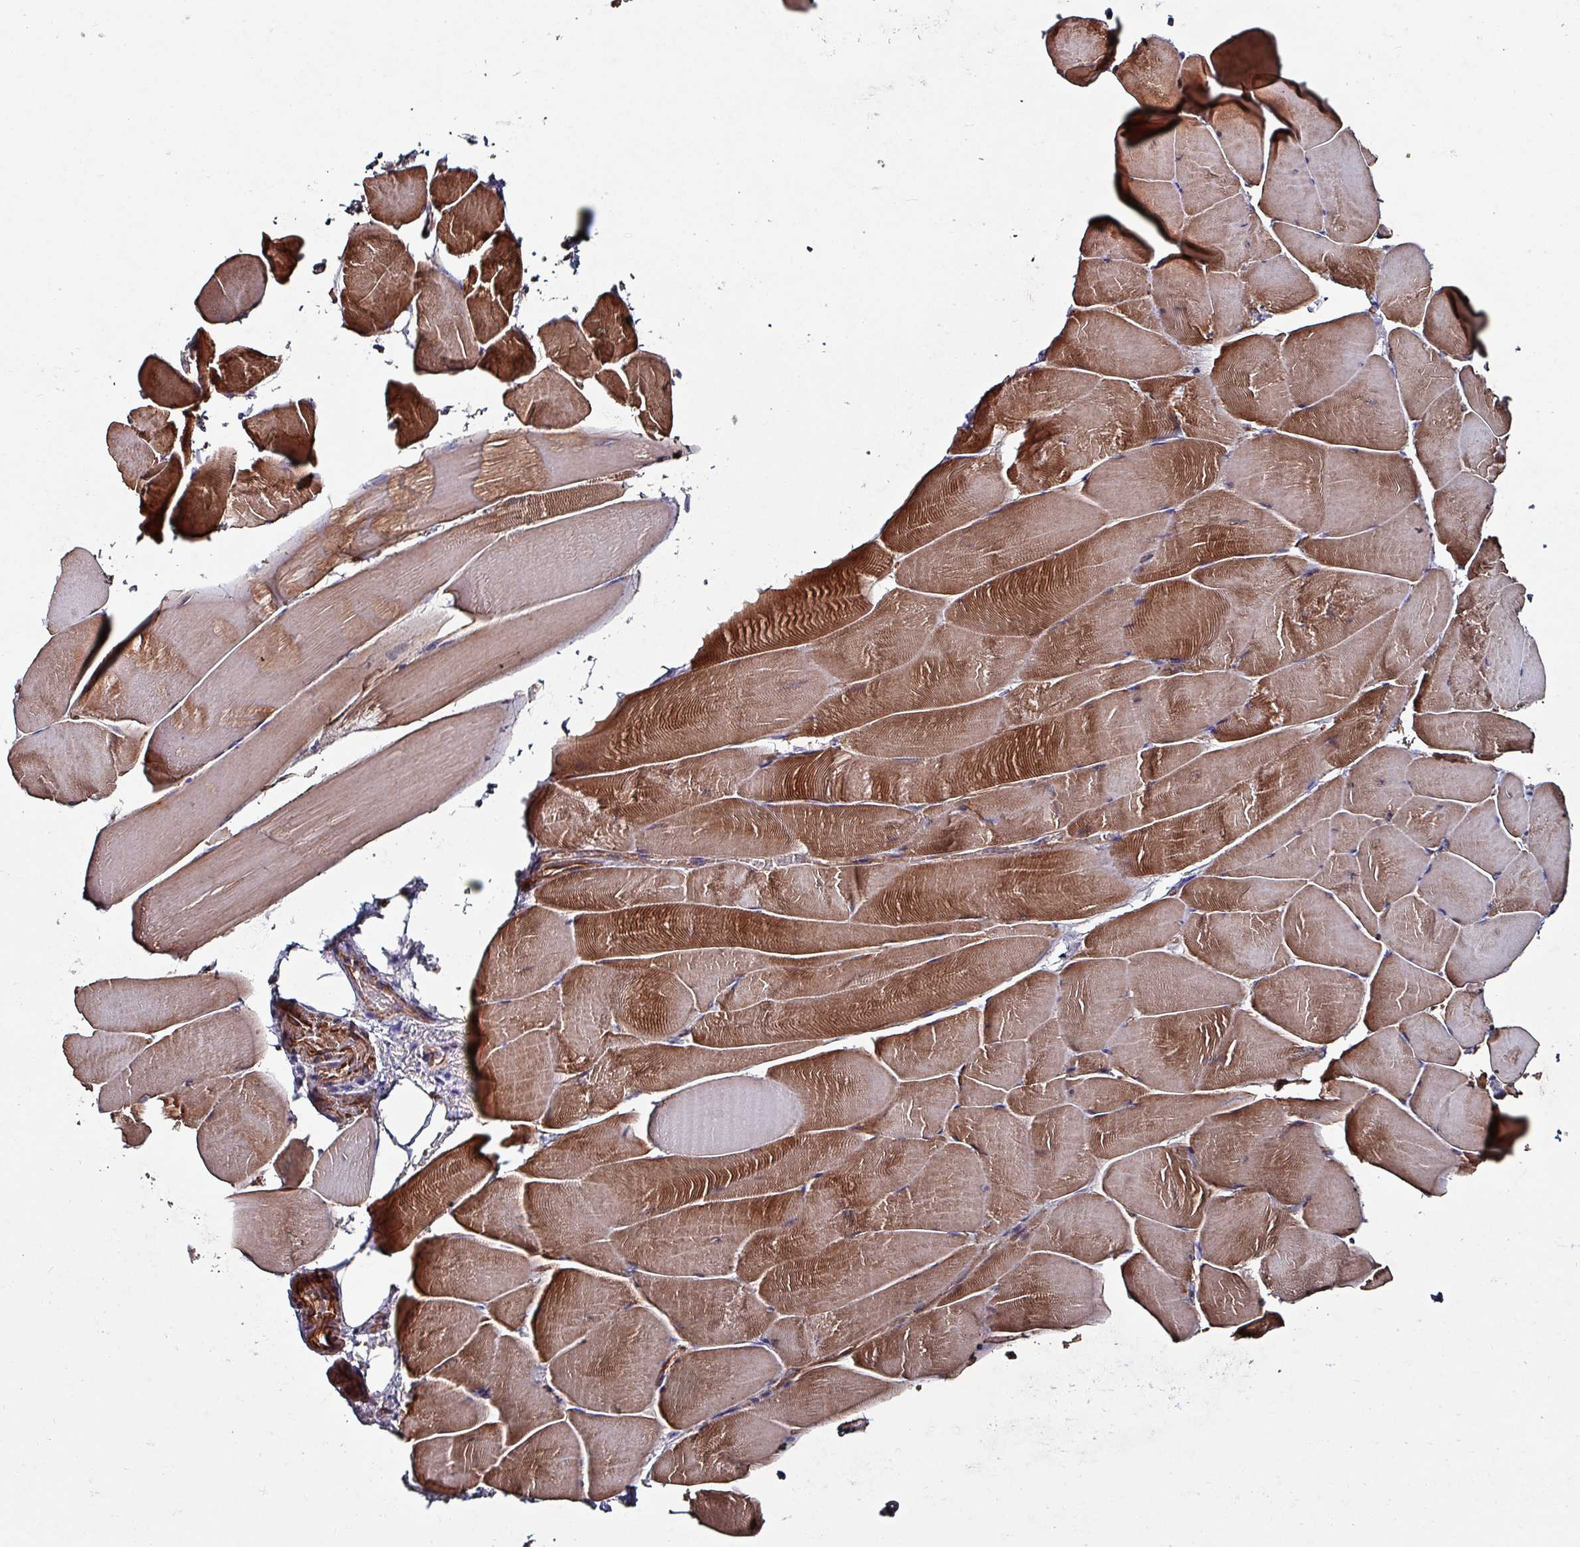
{"staining": {"intensity": "moderate", "quantity": ">75%", "location": "cytoplasmic/membranous"}, "tissue": "skeletal muscle", "cell_type": "Myocytes", "image_type": "normal", "snomed": [{"axis": "morphology", "description": "Normal tissue, NOS"}, {"axis": "topography", "description": "Skeletal muscle"}], "caption": "Moderate cytoplasmic/membranous positivity is identified in approximately >75% of myocytes in normal skeletal muscle.", "gene": "ANO10", "patient": {"sex": "female", "age": 64}}